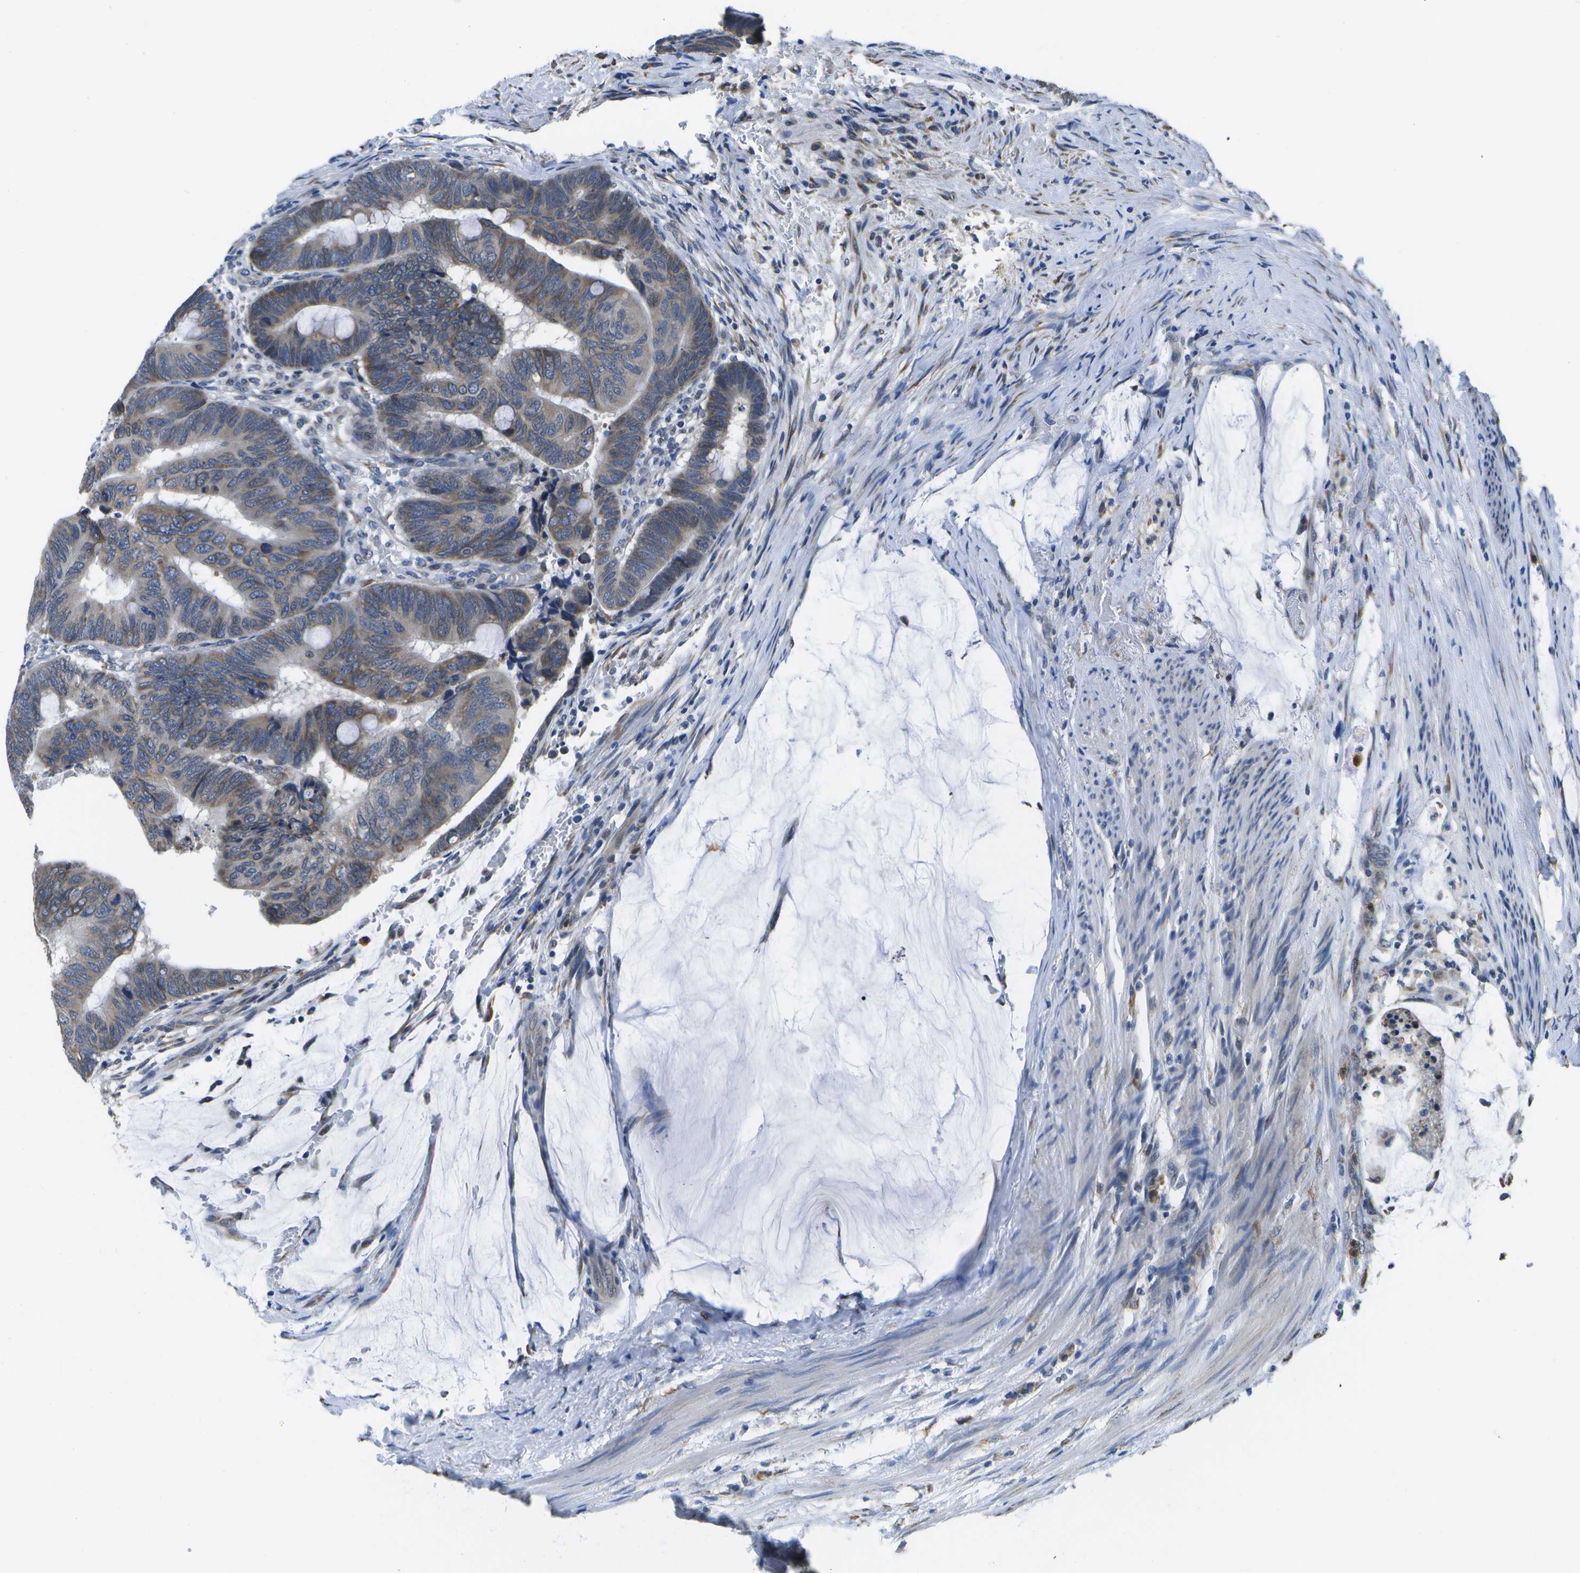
{"staining": {"intensity": "moderate", "quantity": ">75%", "location": "cytoplasmic/membranous"}, "tissue": "colorectal cancer", "cell_type": "Tumor cells", "image_type": "cancer", "snomed": [{"axis": "morphology", "description": "Normal tissue, NOS"}, {"axis": "morphology", "description": "Adenocarcinoma, NOS"}, {"axis": "topography", "description": "Rectum"}], "caption": "High-magnification brightfield microscopy of adenocarcinoma (colorectal) stained with DAB (brown) and counterstained with hematoxylin (blue). tumor cells exhibit moderate cytoplasmic/membranous staining is identified in about>75% of cells.", "gene": "DSE", "patient": {"sex": "male", "age": 92}}